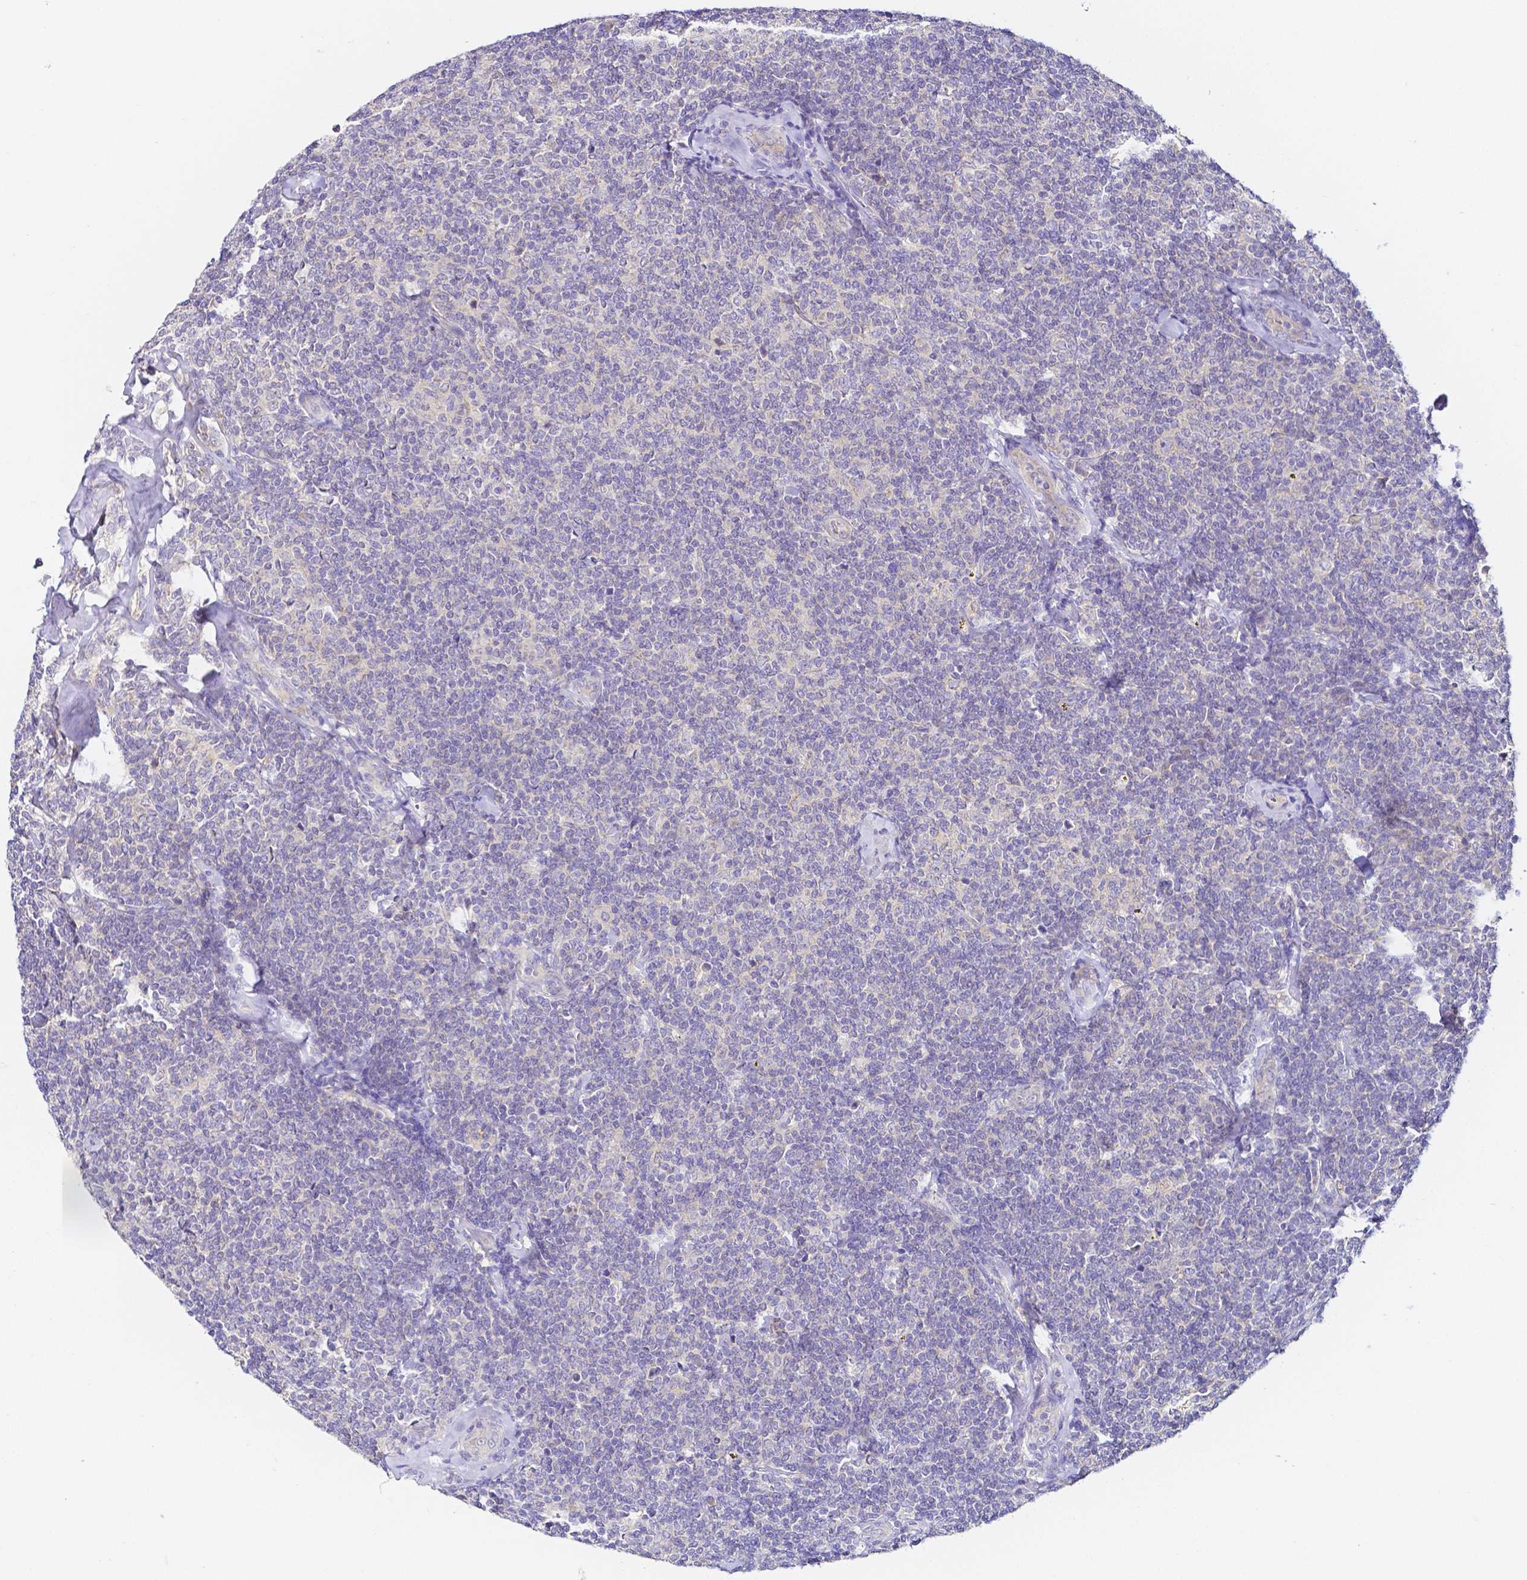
{"staining": {"intensity": "negative", "quantity": "none", "location": "none"}, "tissue": "lymphoma", "cell_type": "Tumor cells", "image_type": "cancer", "snomed": [{"axis": "morphology", "description": "Malignant lymphoma, non-Hodgkin's type, Low grade"}, {"axis": "topography", "description": "Lymph node"}], "caption": "DAB (3,3'-diaminobenzidine) immunohistochemical staining of malignant lymphoma, non-Hodgkin's type (low-grade) reveals no significant expression in tumor cells.", "gene": "PKP3", "patient": {"sex": "female", "age": 56}}